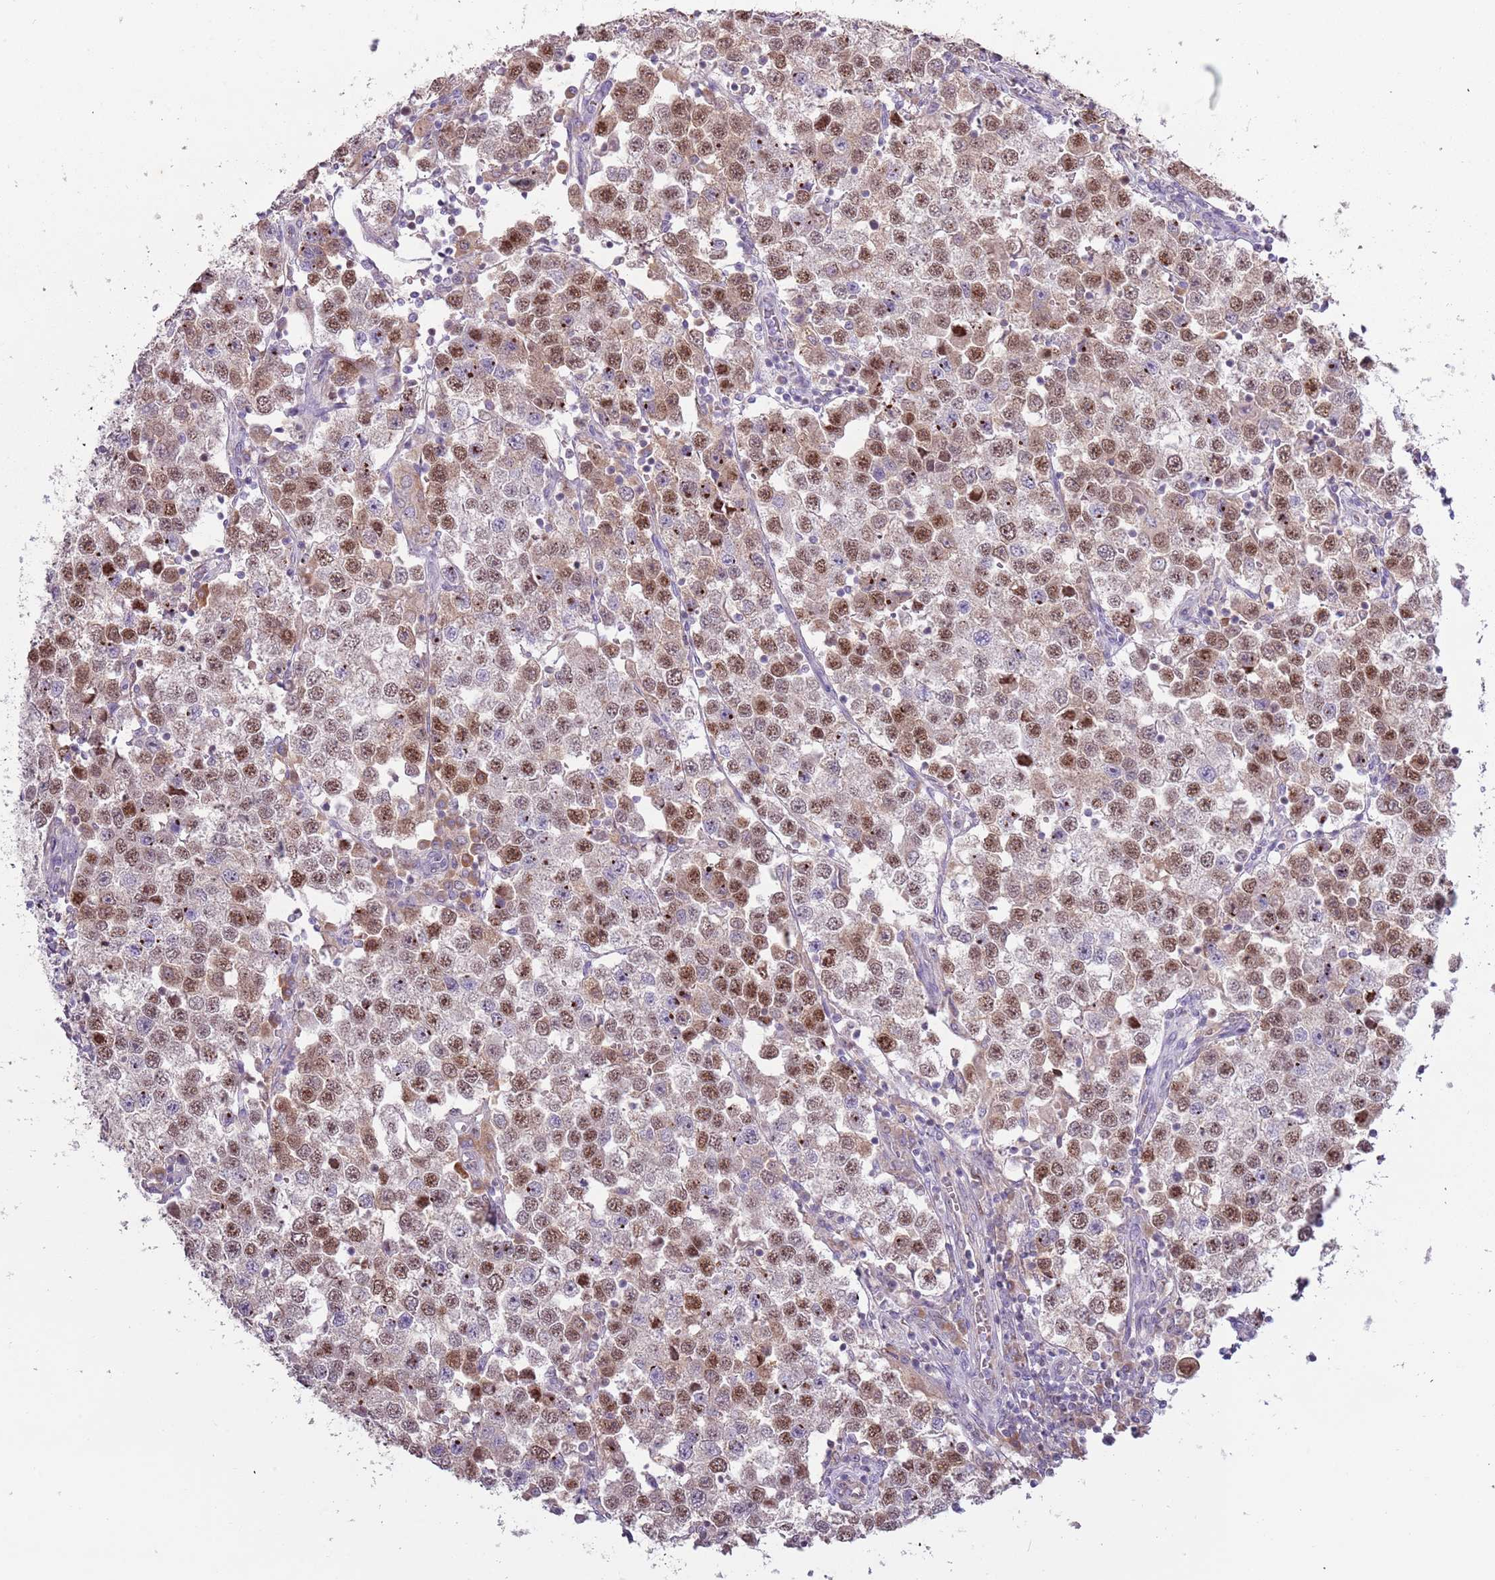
{"staining": {"intensity": "moderate", "quantity": ">75%", "location": "nuclear"}, "tissue": "testis cancer", "cell_type": "Tumor cells", "image_type": "cancer", "snomed": [{"axis": "morphology", "description": "Seminoma, NOS"}, {"axis": "topography", "description": "Testis"}], "caption": "Testis cancer (seminoma) stained for a protein (brown) shows moderate nuclear positive staining in approximately >75% of tumor cells.", "gene": "SYS1", "patient": {"sex": "male", "age": 37}}